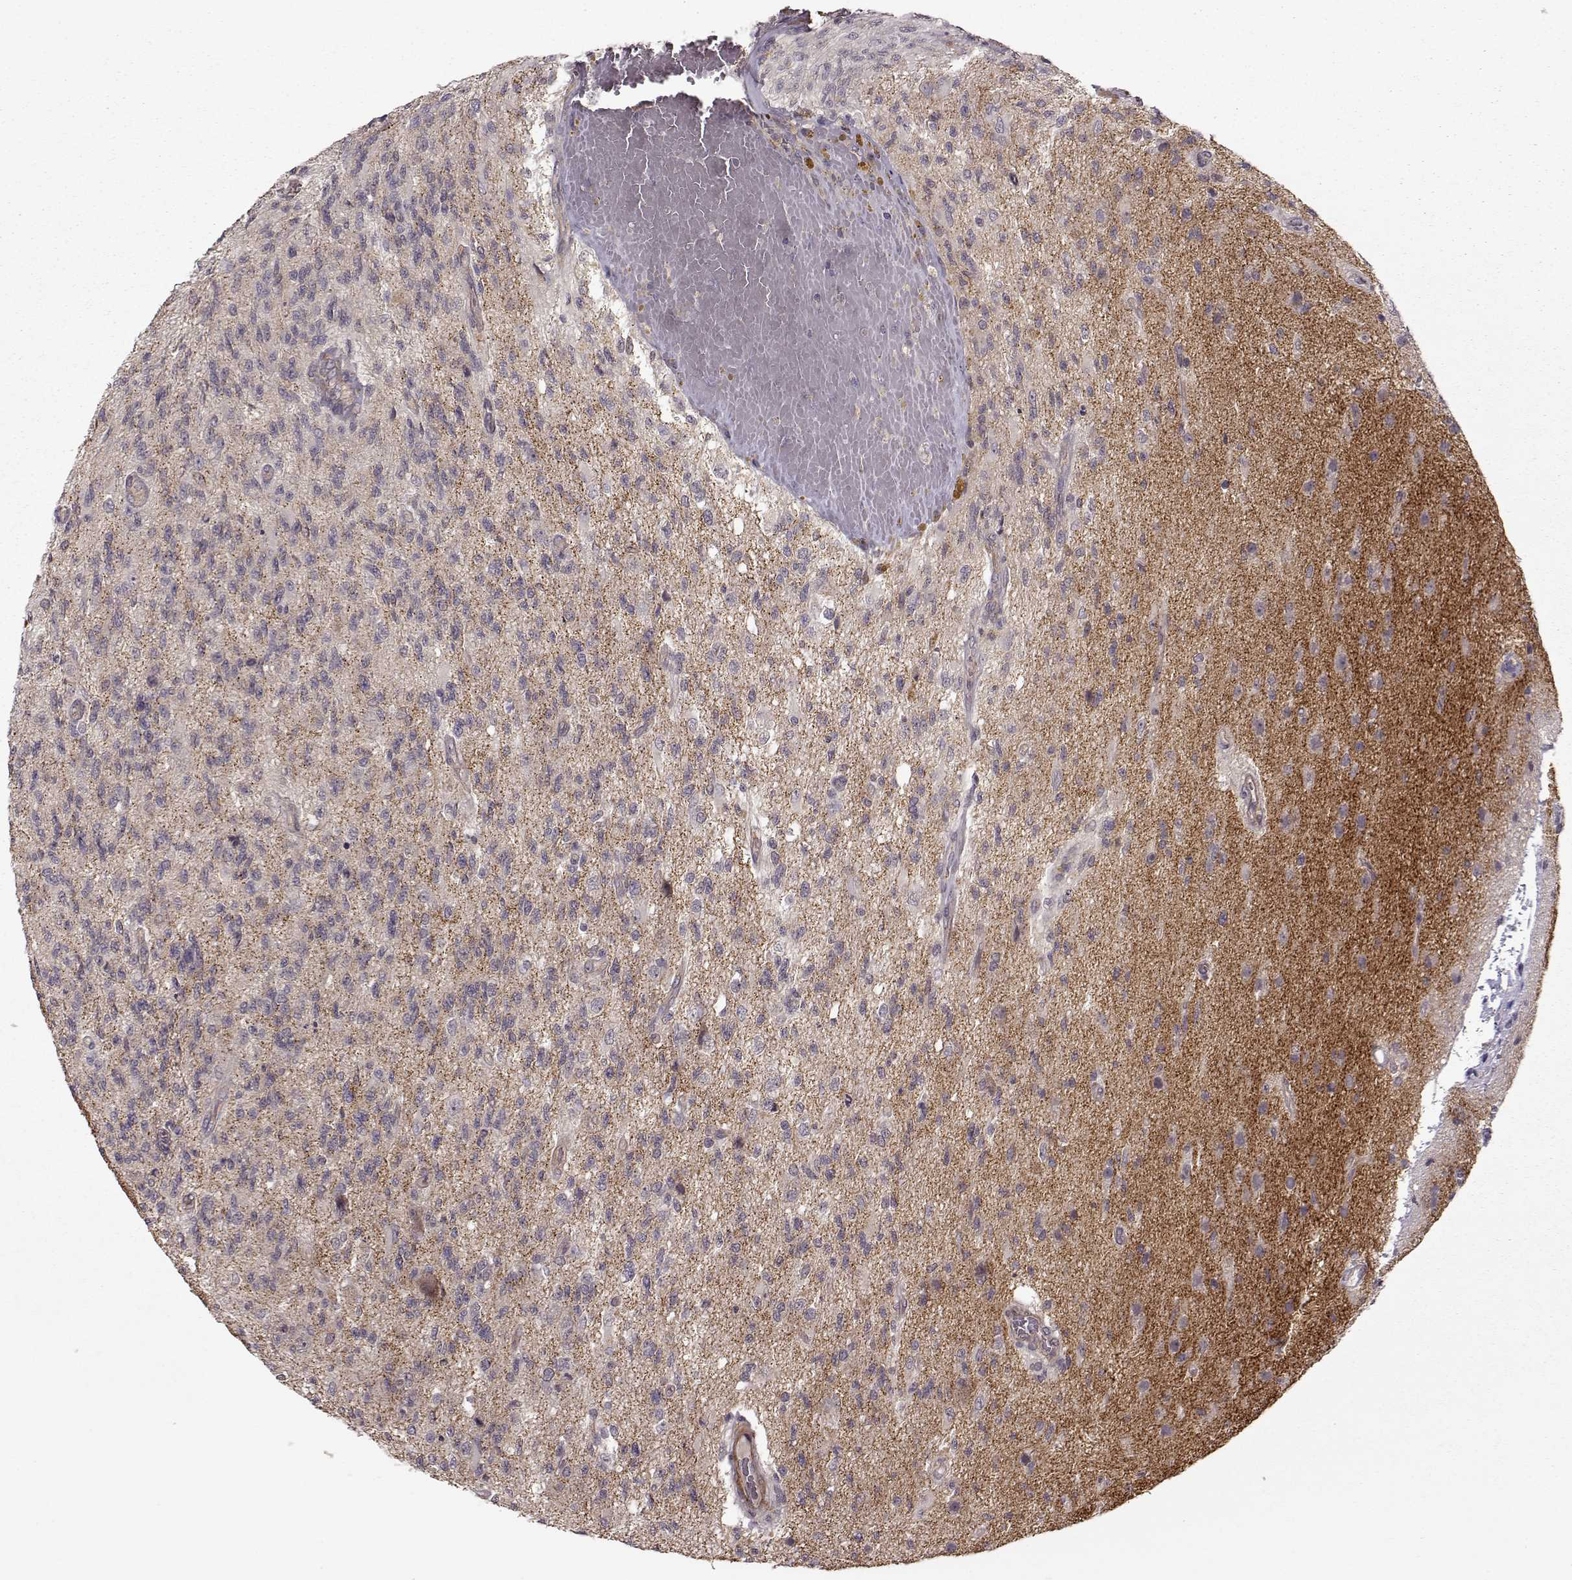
{"staining": {"intensity": "negative", "quantity": "none", "location": "none"}, "tissue": "glioma", "cell_type": "Tumor cells", "image_type": "cancer", "snomed": [{"axis": "morphology", "description": "Glioma, malignant, High grade"}, {"axis": "topography", "description": "Brain"}], "caption": "Glioma was stained to show a protein in brown. There is no significant positivity in tumor cells. Brightfield microscopy of immunohistochemistry (IHC) stained with DAB (3,3'-diaminobenzidine) (brown) and hematoxylin (blue), captured at high magnification.", "gene": "SLAIN2", "patient": {"sex": "male", "age": 56}}